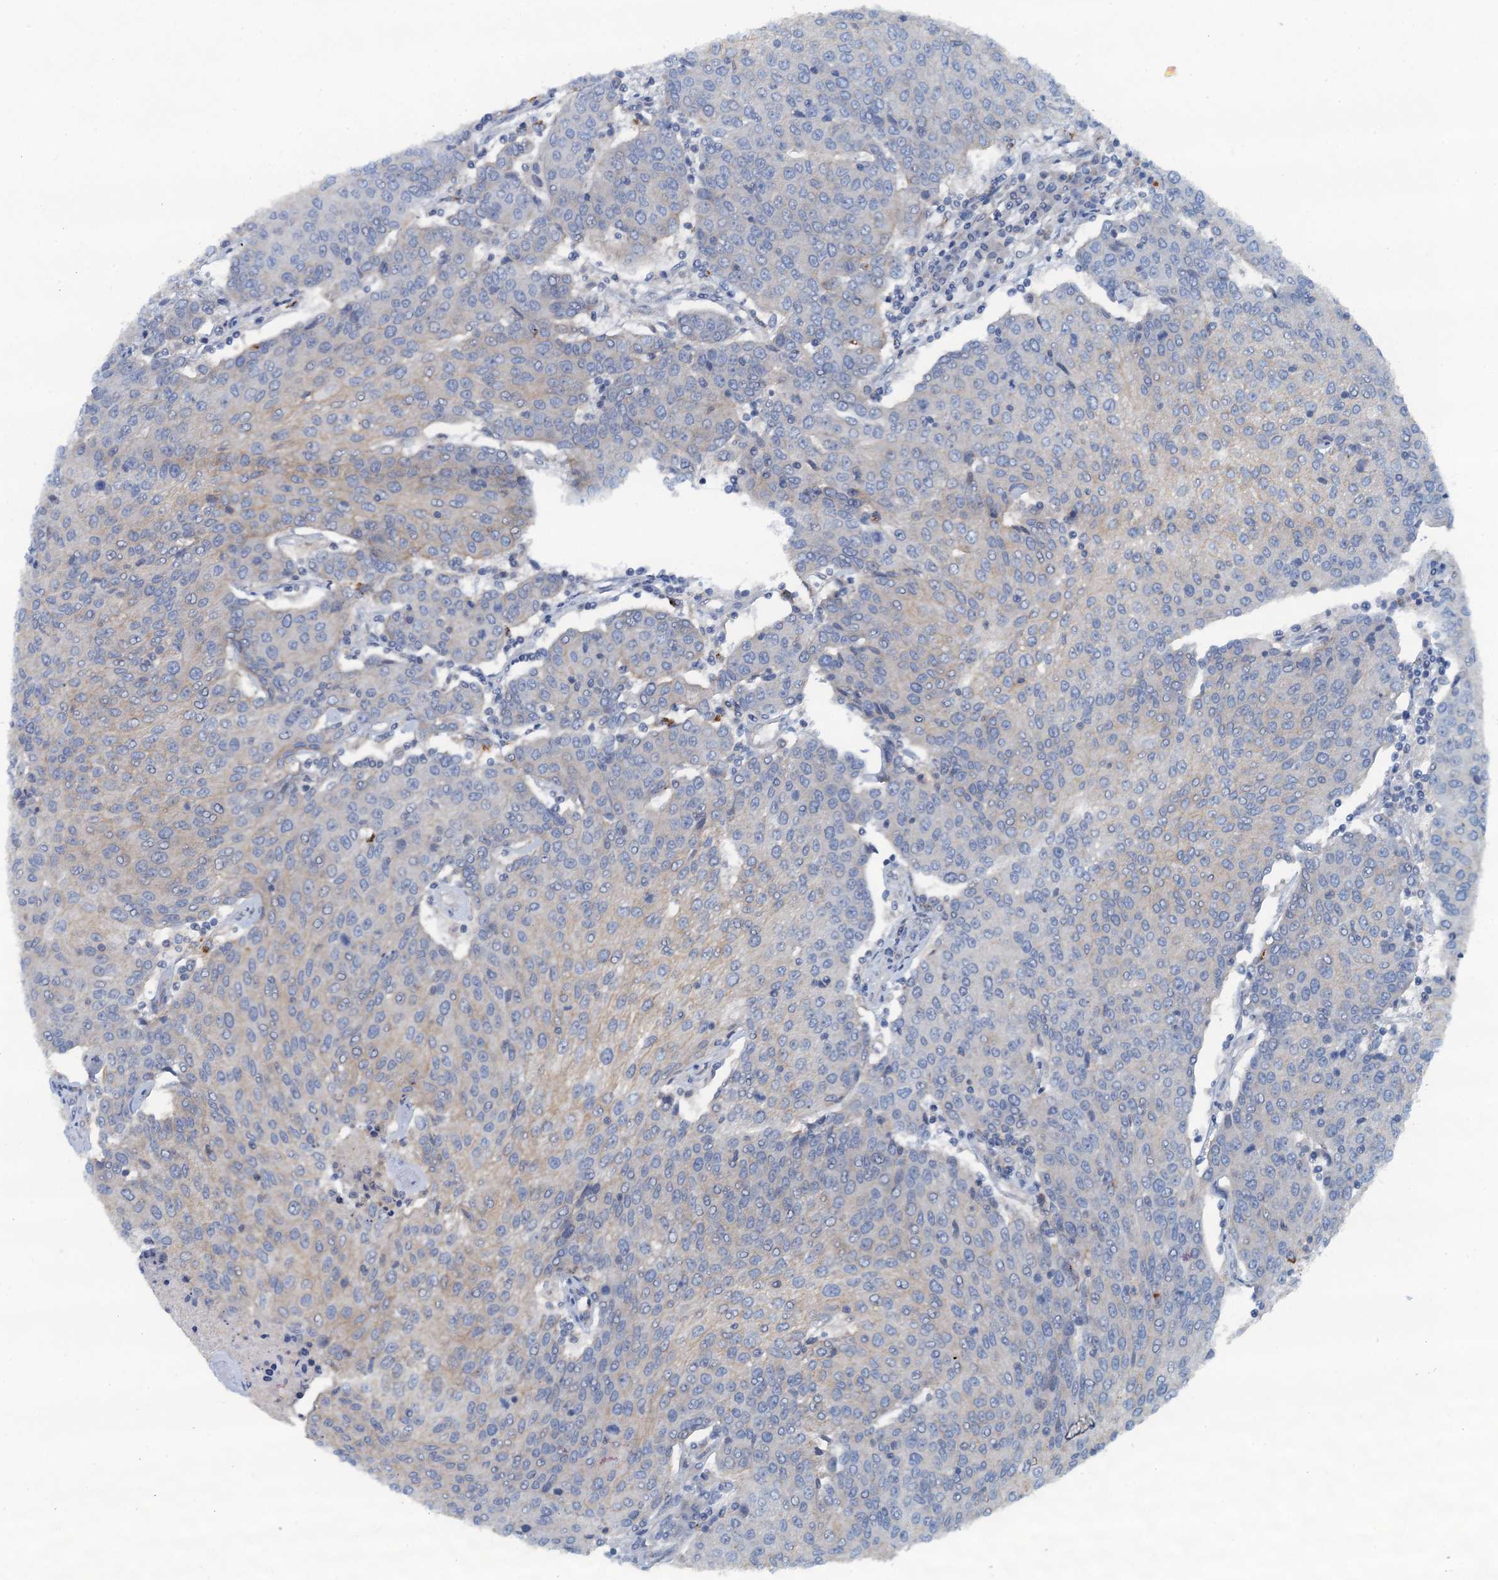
{"staining": {"intensity": "negative", "quantity": "none", "location": "none"}, "tissue": "urothelial cancer", "cell_type": "Tumor cells", "image_type": "cancer", "snomed": [{"axis": "morphology", "description": "Urothelial carcinoma, High grade"}, {"axis": "topography", "description": "Urinary bladder"}], "caption": "DAB immunohistochemical staining of urothelial carcinoma (high-grade) exhibits no significant expression in tumor cells.", "gene": "THAP10", "patient": {"sex": "female", "age": 85}}